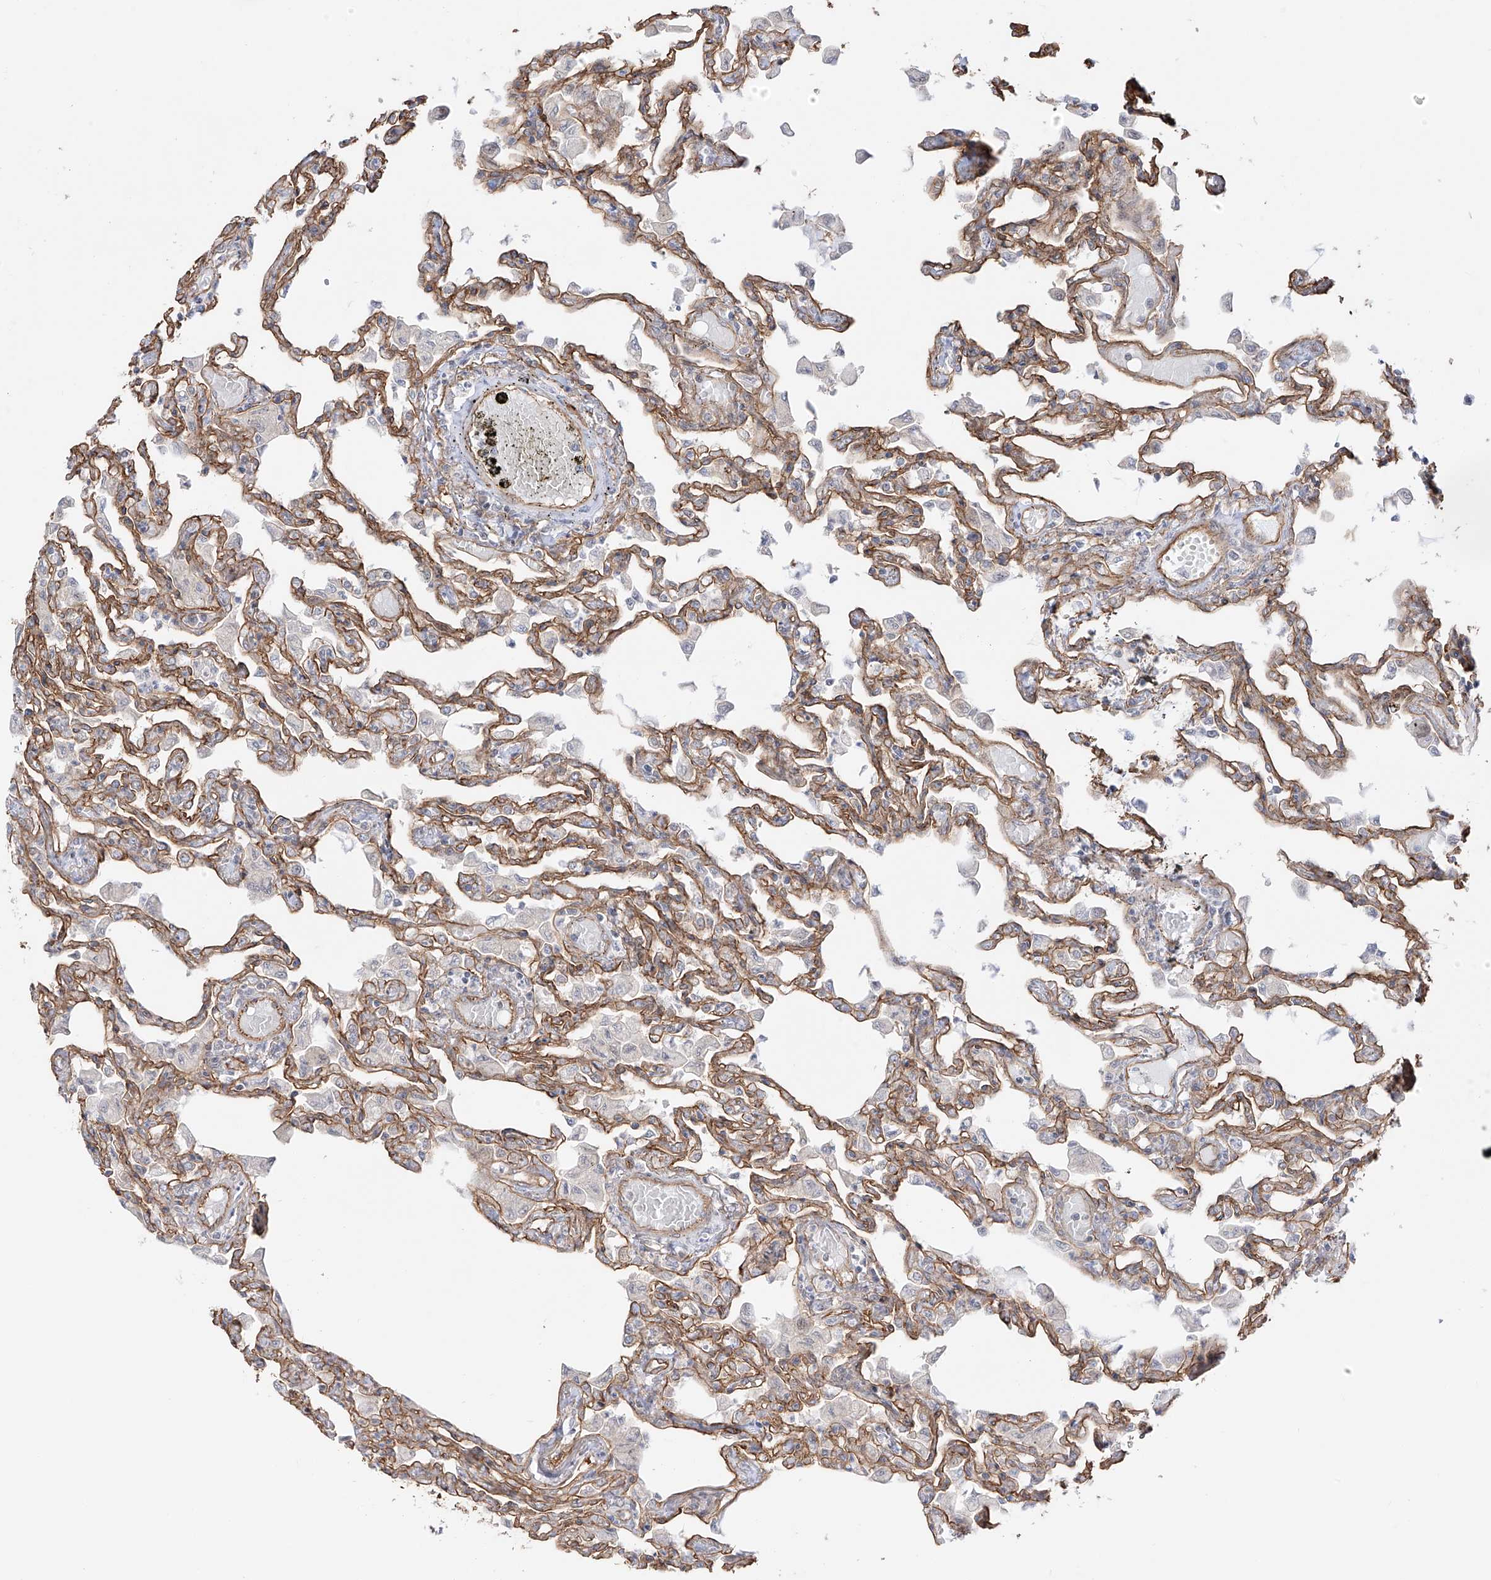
{"staining": {"intensity": "moderate", "quantity": ">75%", "location": "cytoplasmic/membranous"}, "tissue": "lung", "cell_type": "Alveolar cells", "image_type": "normal", "snomed": [{"axis": "morphology", "description": "Normal tissue, NOS"}, {"axis": "topography", "description": "Bronchus"}, {"axis": "topography", "description": "Lung"}], "caption": "This is an image of immunohistochemistry staining of normal lung, which shows moderate positivity in the cytoplasmic/membranous of alveolar cells.", "gene": "ZNF180", "patient": {"sex": "female", "age": 49}}